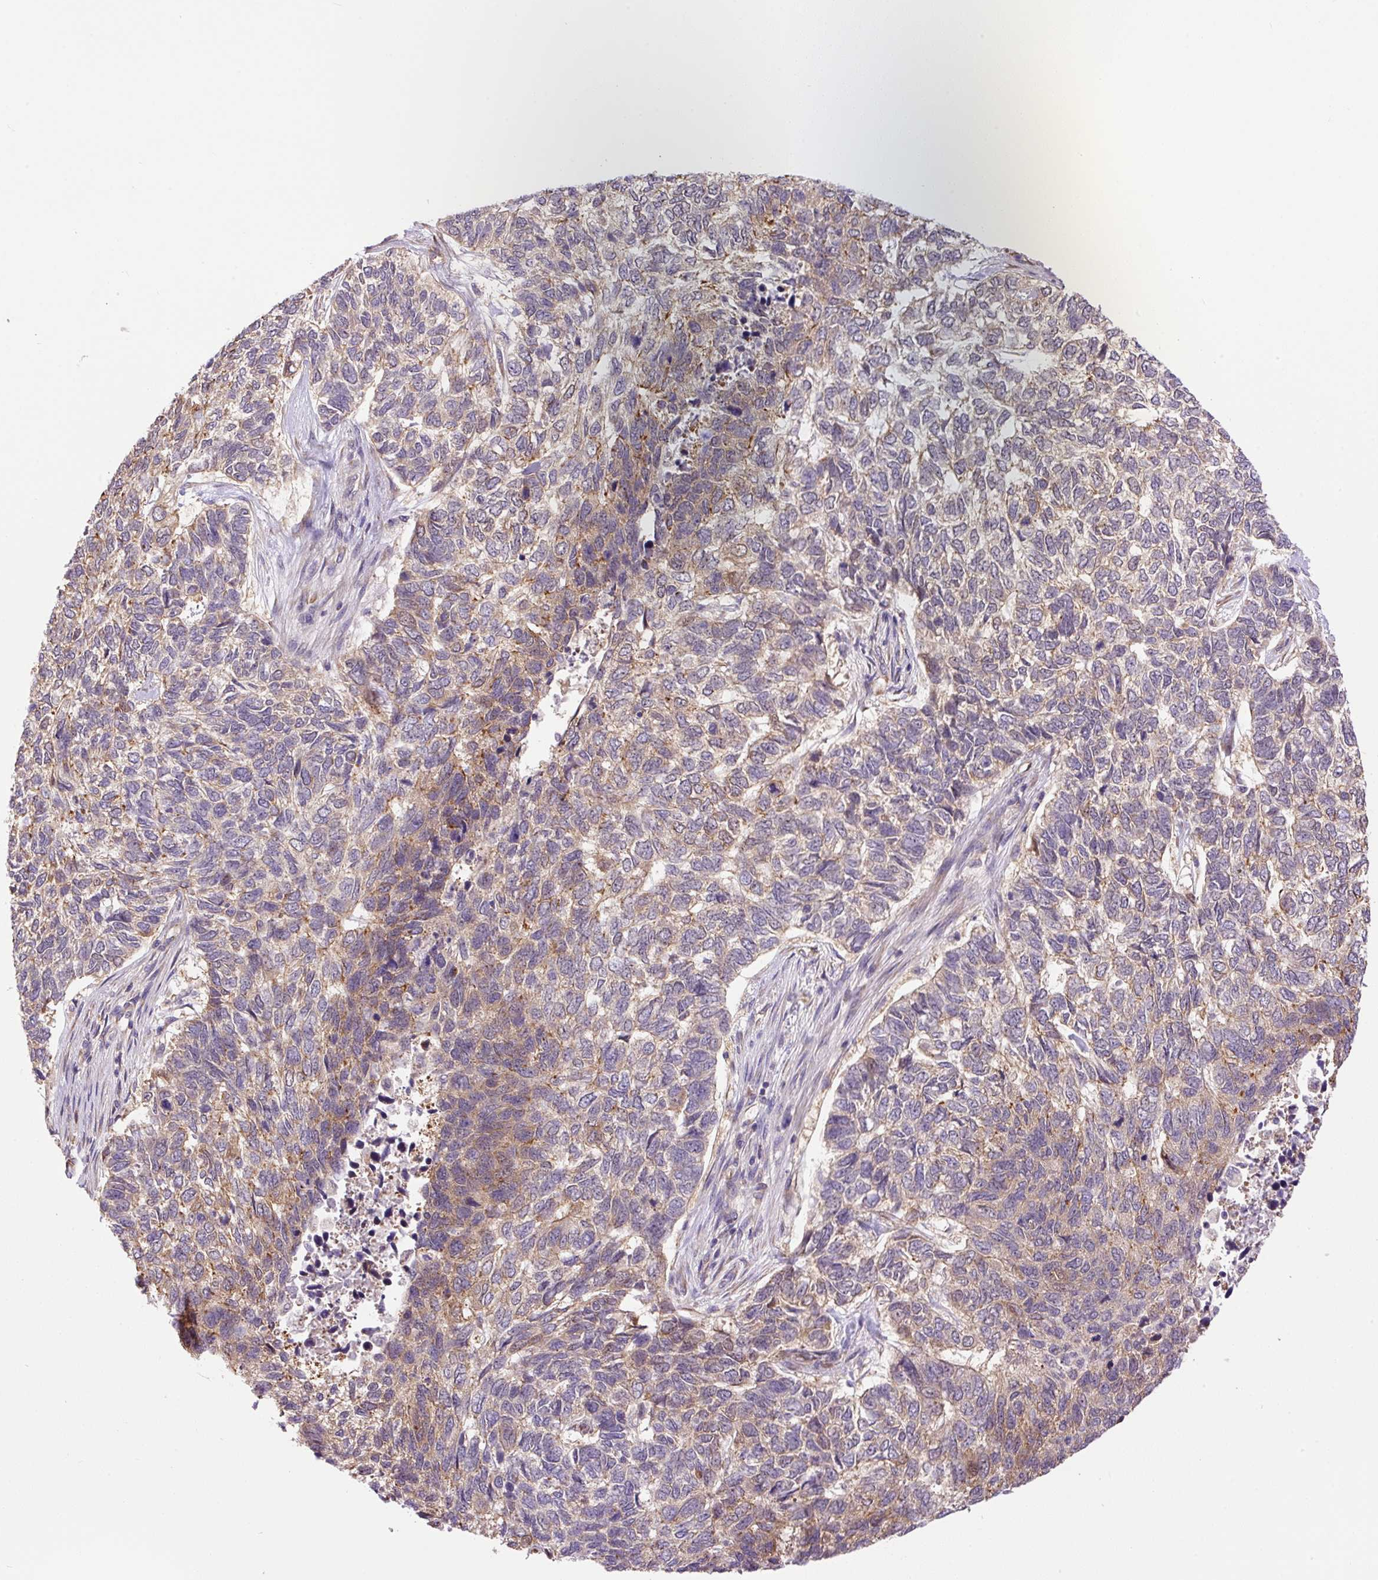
{"staining": {"intensity": "moderate", "quantity": "25%-75%", "location": "cytoplasmic/membranous"}, "tissue": "skin cancer", "cell_type": "Tumor cells", "image_type": "cancer", "snomed": [{"axis": "morphology", "description": "Basal cell carcinoma"}, {"axis": "topography", "description": "Skin"}], "caption": "Skin basal cell carcinoma stained for a protein (brown) exhibits moderate cytoplasmic/membranous positive positivity in about 25%-75% of tumor cells.", "gene": "PPME1", "patient": {"sex": "female", "age": 65}}